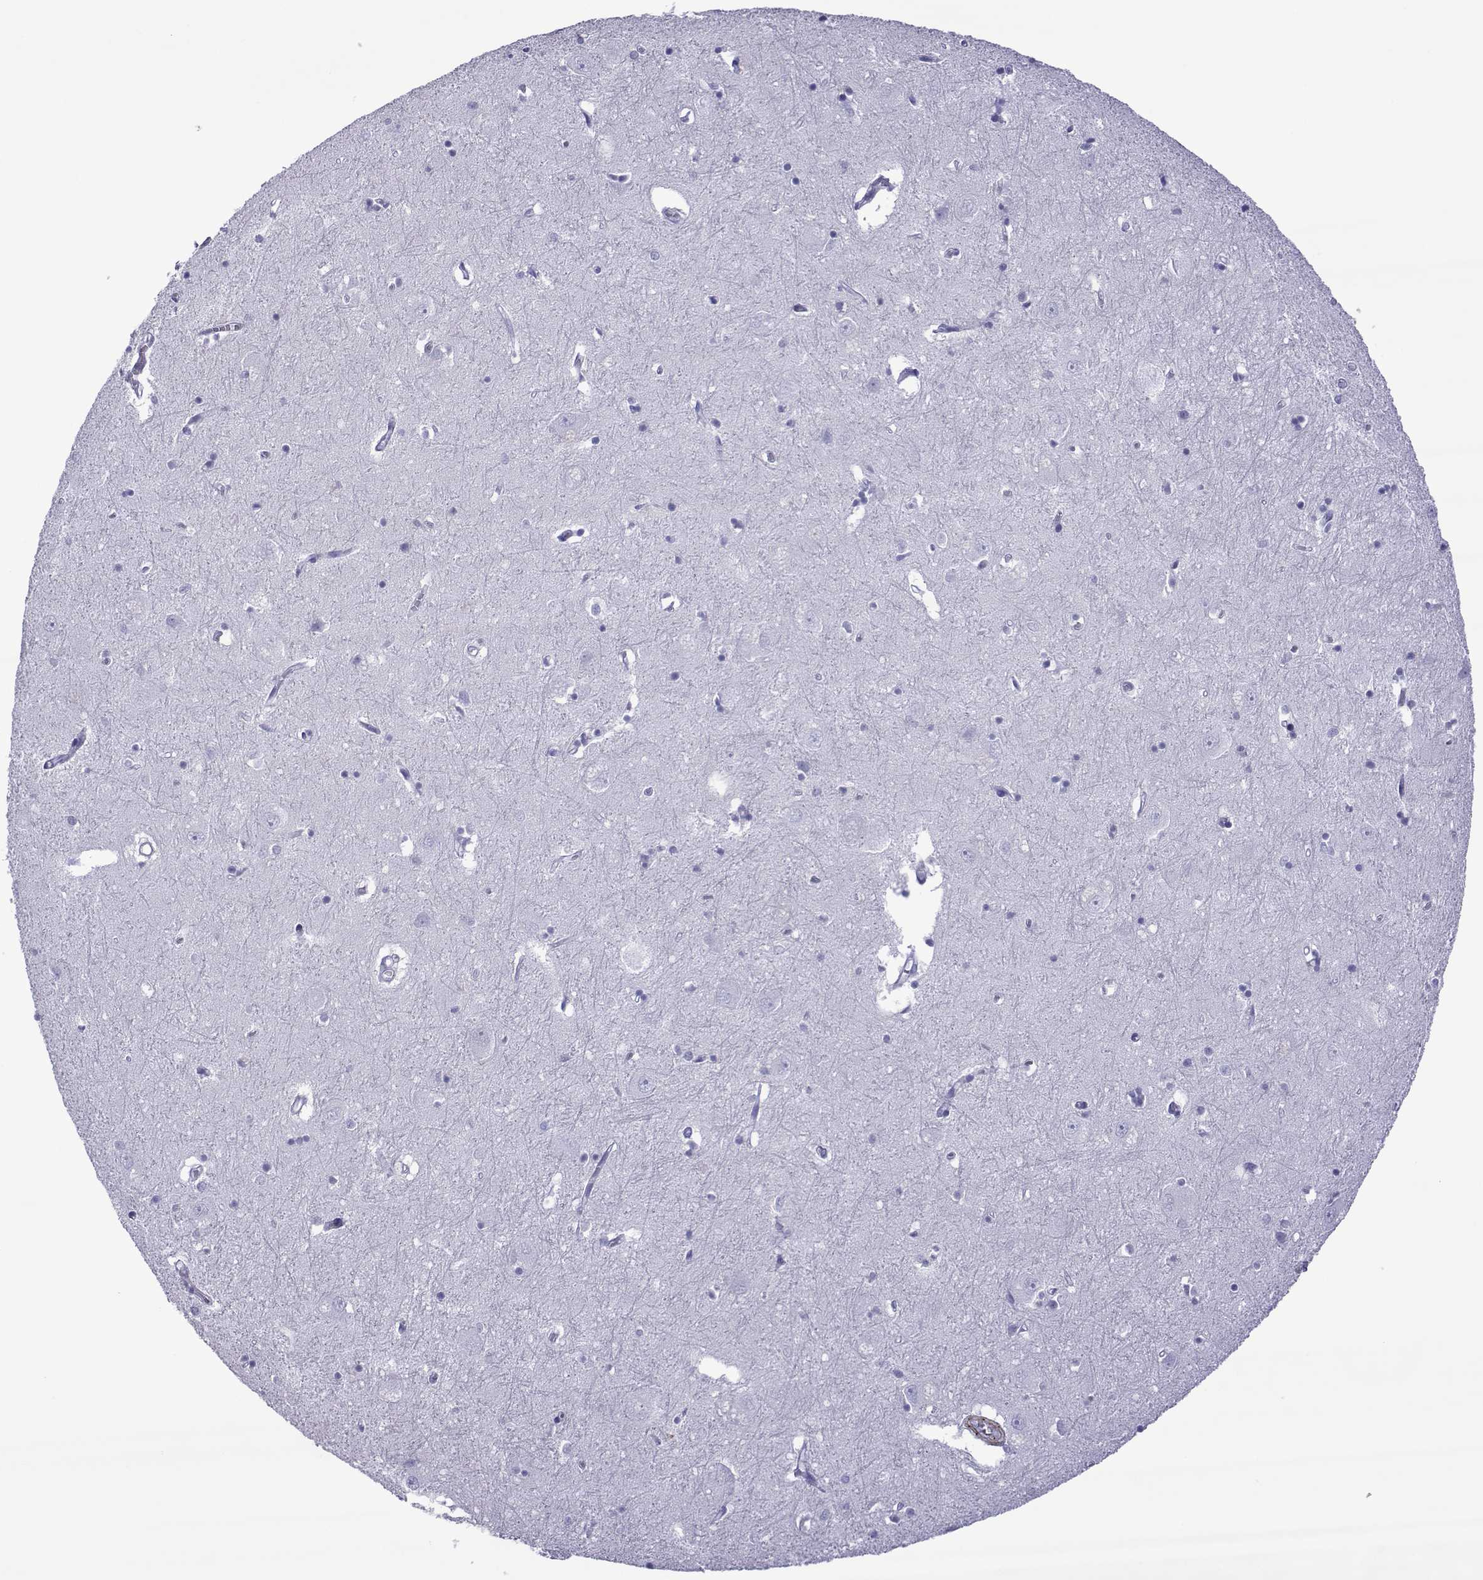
{"staining": {"intensity": "negative", "quantity": "none", "location": "none"}, "tissue": "caudate", "cell_type": "Glial cells", "image_type": "normal", "snomed": [{"axis": "morphology", "description": "Normal tissue, NOS"}, {"axis": "topography", "description": "Lateral ventricle wall"}], "caption": "High magnification brightfield microscopy of normal caudate stained with DAB (brown) and counterstained with hematoxylin (blue): glial cells show no significant expression. (DAB immunohistochemistry visualized using brightfield microscopy, high magnification).", "gene": "SPANXA1", "patient": {"sex": "male", "age": 54}}